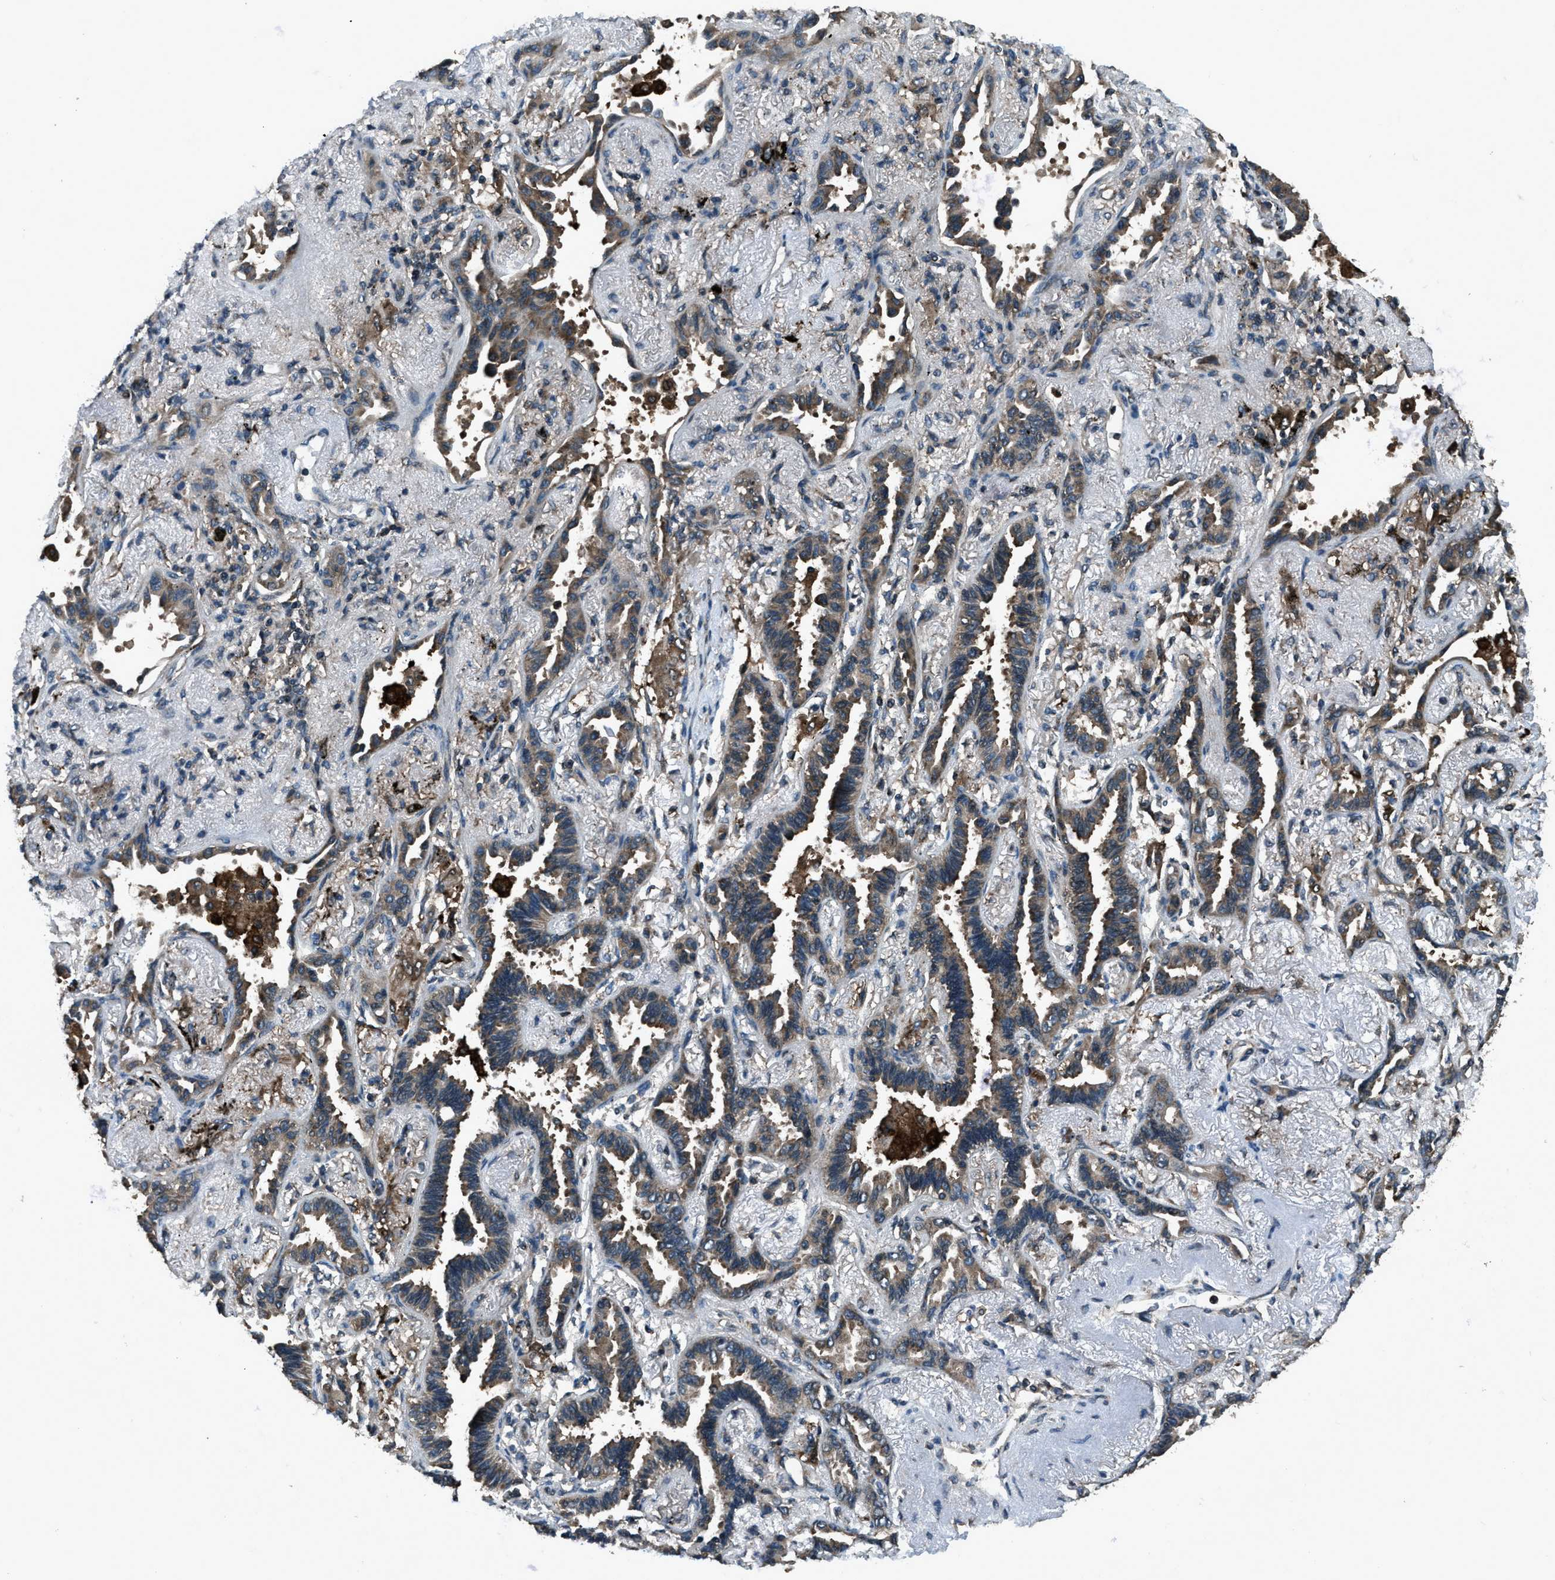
{"staining": {"intensity": "weak", "quantity": ">75%", "location": "cytoplasmic/membranous"}, "tissue": "lung cancer", "cell_type": "Tumor cells", "image_type": "cancer", "snomed": [{"axis": "morphology", "description": "Adenocarcinoma, NOS"}, {"axis": "topography", "description": "Lung"}], "caption": "High-magnification brightfield microscopy of lung adenocarcinoma stained with DAB (brown) and counterstained with hematoxylin (blue). tumor cells exhibit weak cytoplasmic/membranous positivity is present in about>75% of cells.", "gene": "TRIM4", "patient": {"sex": "male", "age": 59}}